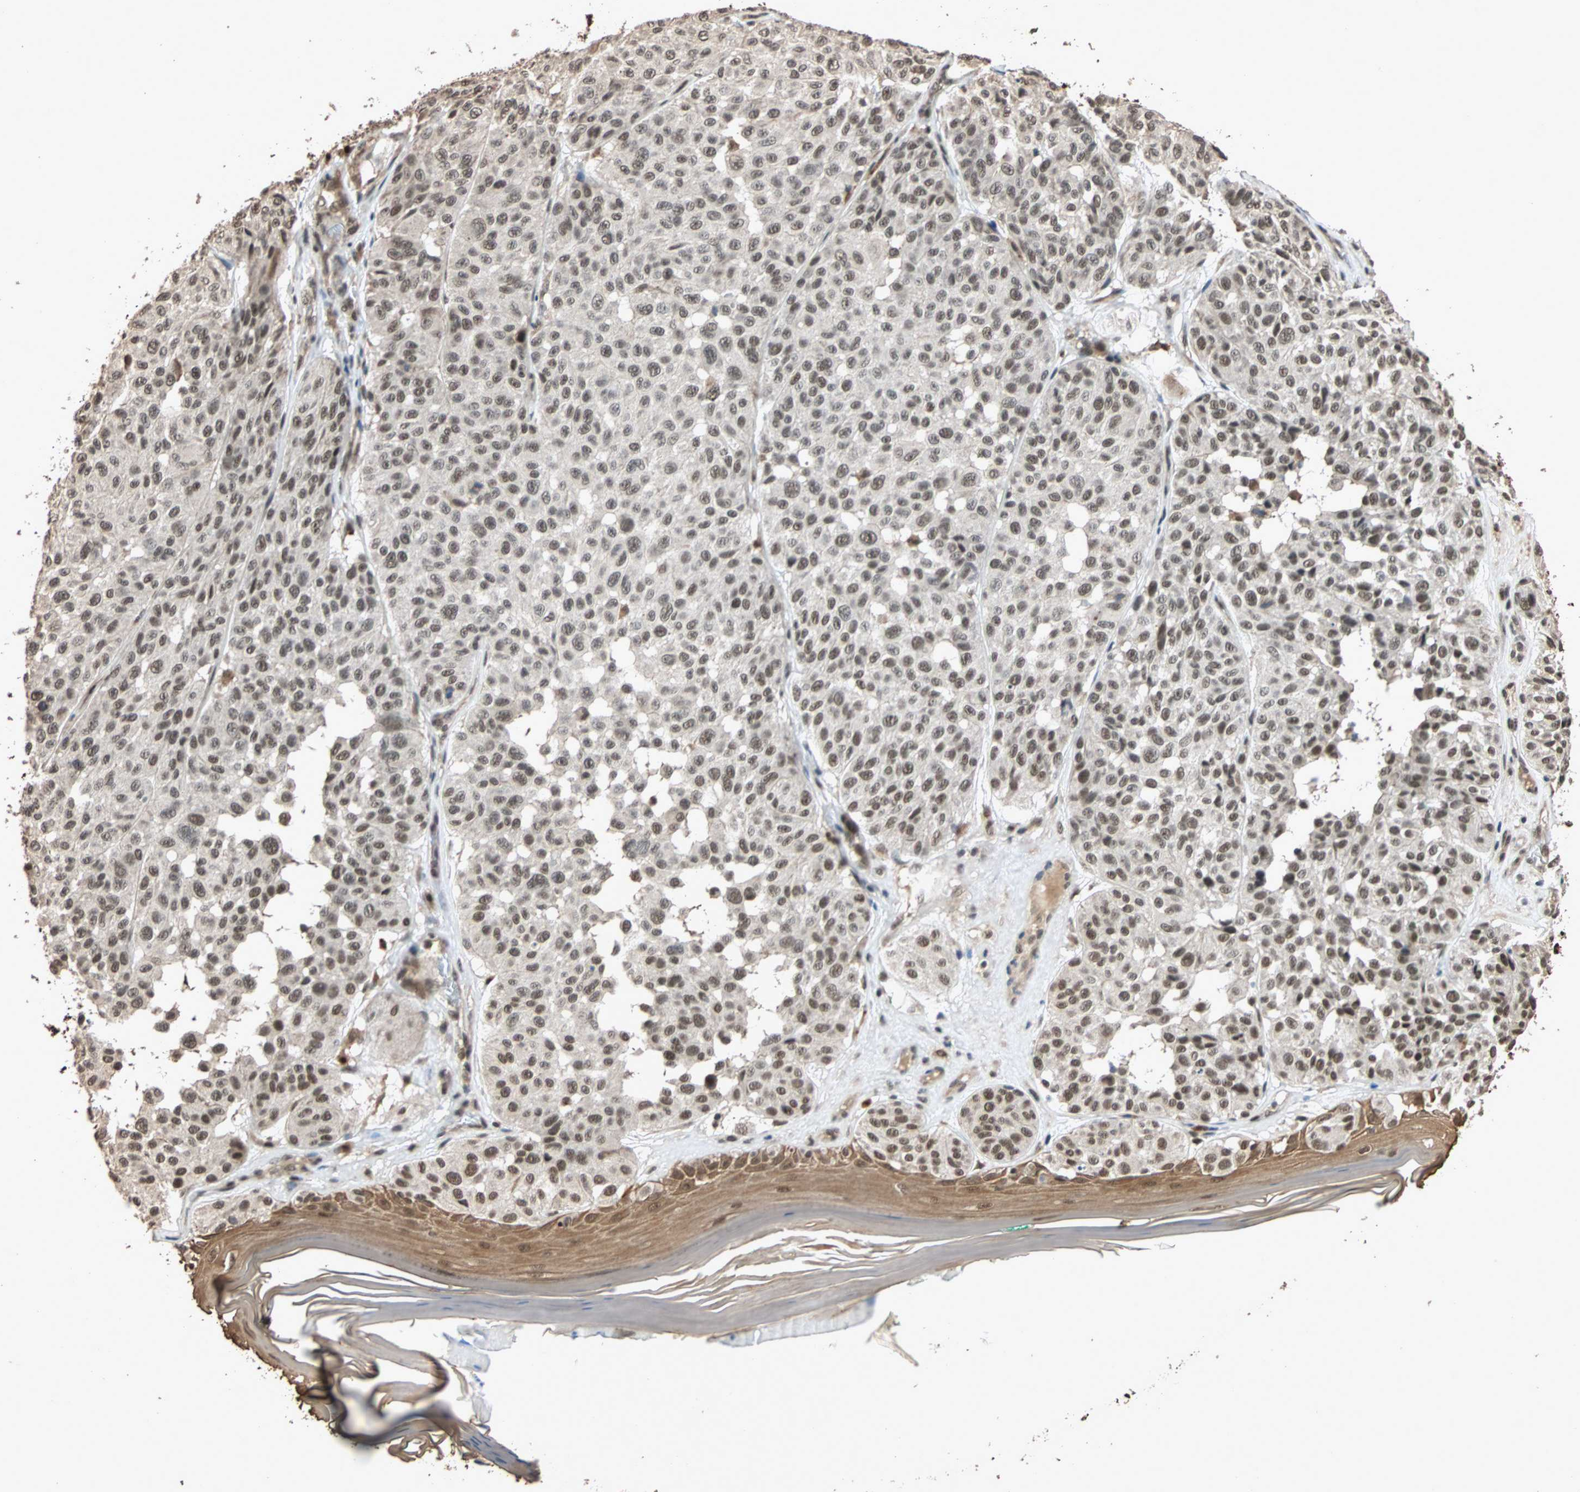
{"staining": {"intensity": "moderate", "quantity": ">75%", "location": "nuclear"}, "tissue": "melanoma", "cell_type": "Tumor cells", "image_type": "cancer", "snomed": [{"axis": "morphology", "description": "Malignant melanoma, NOS"}, {"axis": "topography", "description": "Skin"}], "caption": "Immunohistochemical staining of human malignant melanoma exhibits medium levels of moderate nuclear expression in approximately >75% of tumor cells.", "gene": "CDC5L", "patient": {"sex": "female", "age": 46}}